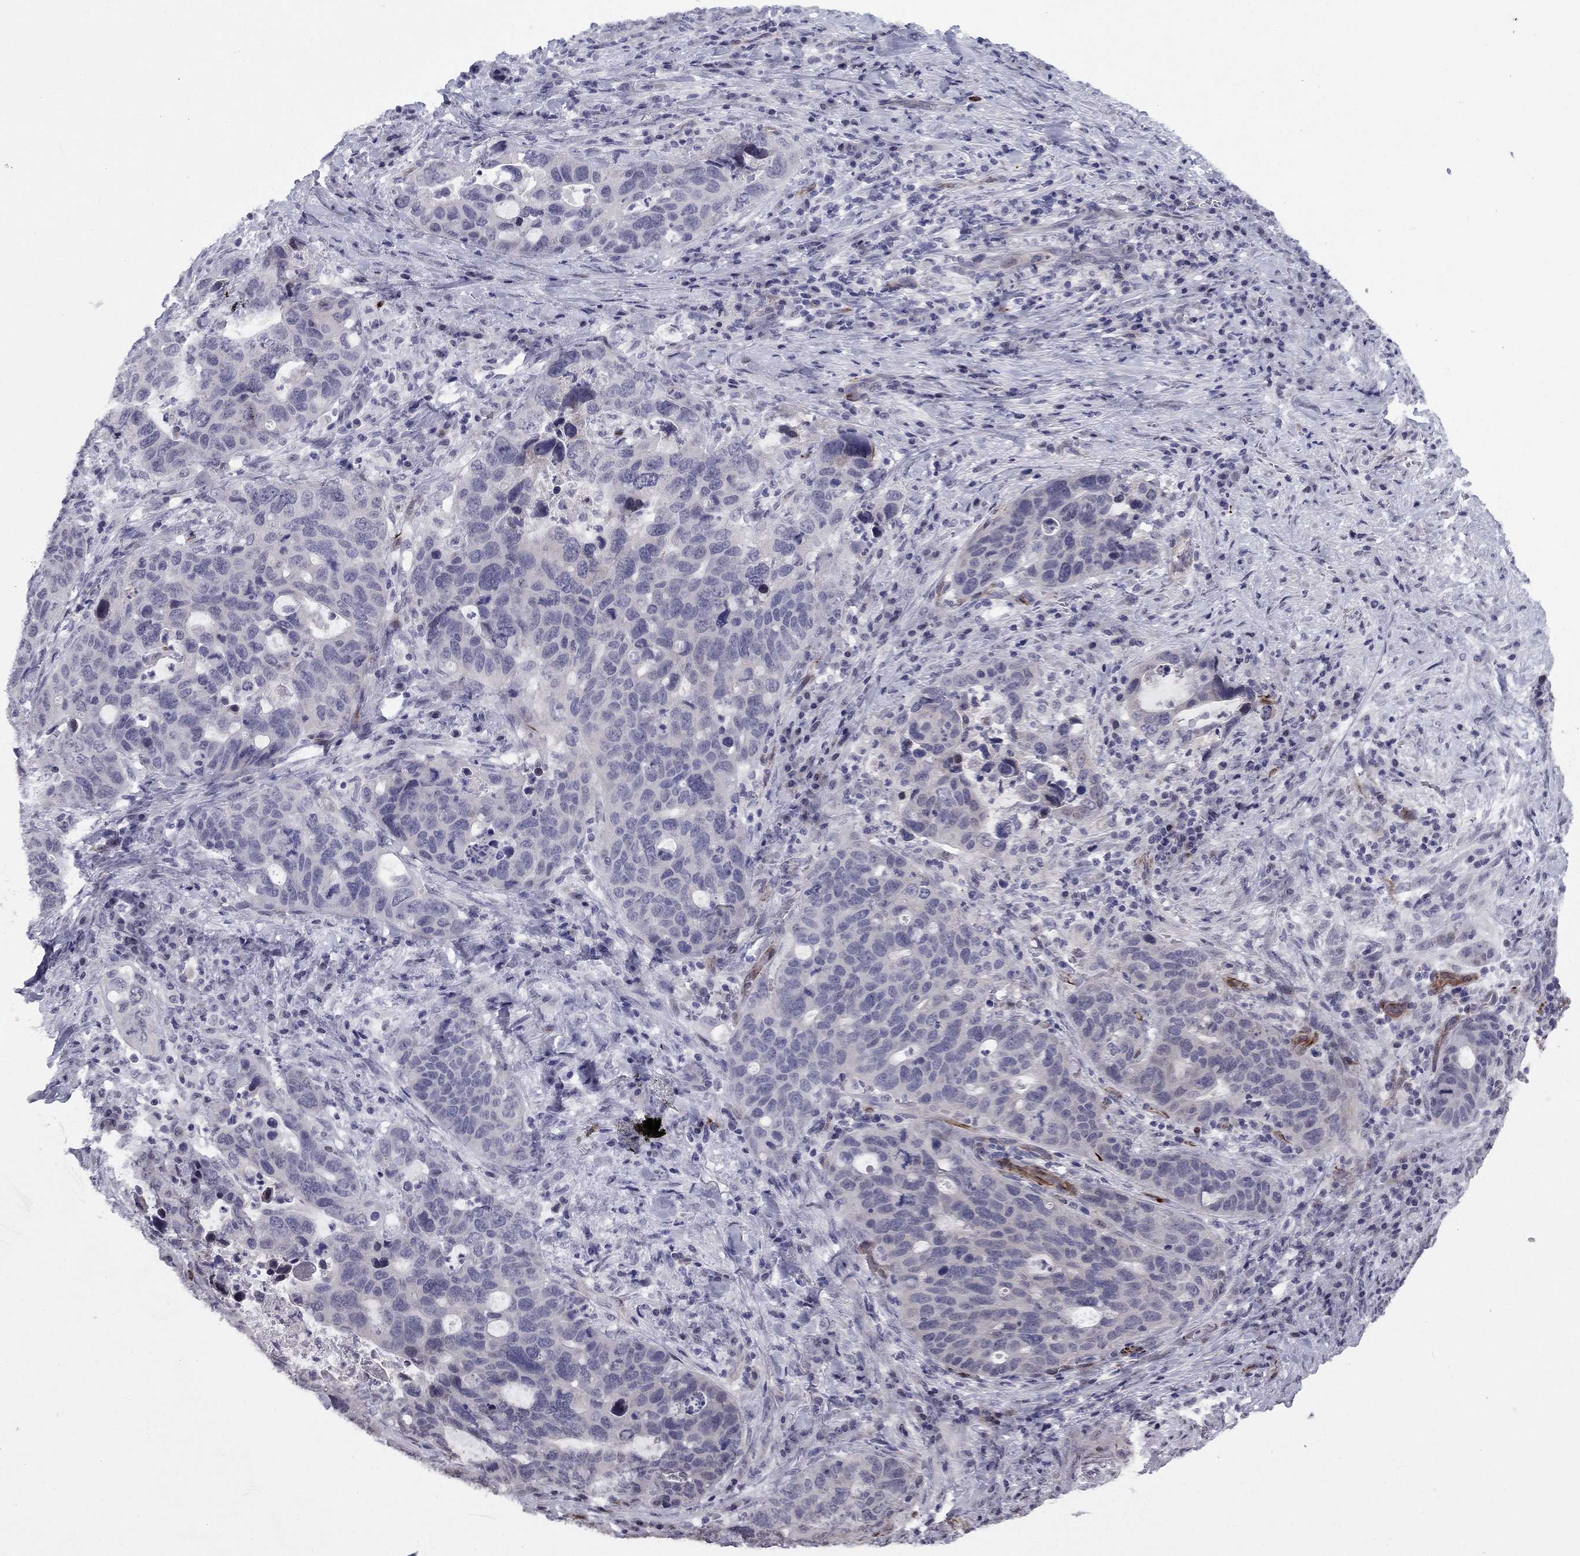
{"staining": {"intensity": "negative", "quantity": "none", "location": "none"}, "tissue": "stomach cancer", "cell_type": "Tumor cells", "image_type": "cancer", "snomed": [{"axis": "morphology", "description": "Adenocarcinoma, NOS"}, {"axis": "topography", "description": "Stomach"}], "caption": "DAB (3,3'-diaminobenzidine) immunohistochemical staining of adenocarcinoma (stomach) reveals no significant positivity in tumor cells.", "gene": "ANKS4B", "patient": {"sex": "male", "age": 54}}